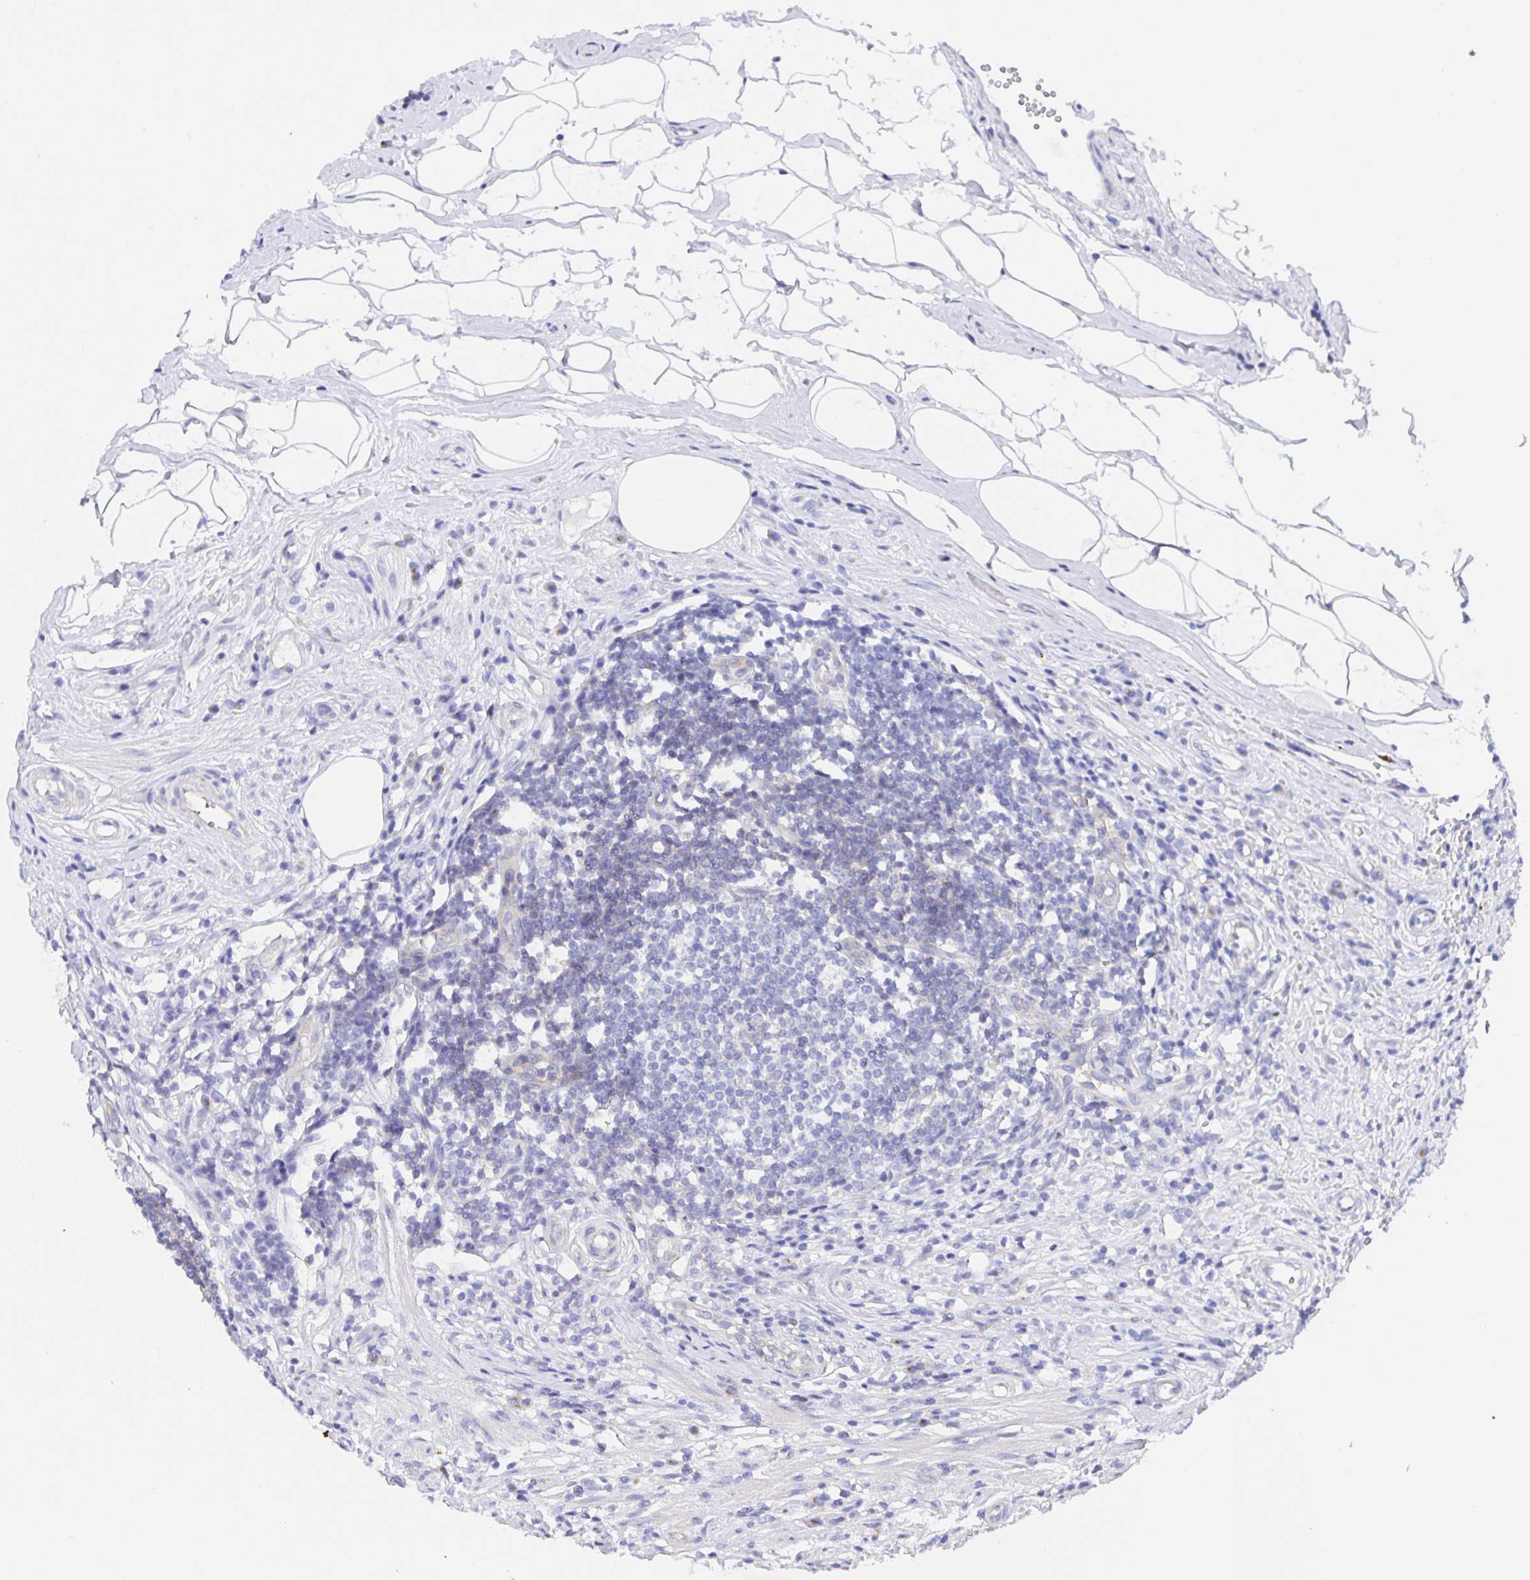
{"staining": {"intensity": "strong", "quantity": ">75%", "location": "cytoplasmic/membranous"}, "tissue": "appendix", "cell_type": "Glandular cells", "image_type": "normal", "snomed": [{"axis": "morphology", "description": "Normal tissue, NOS"}, {"axis": "topography", "description": "Appendix"}], "caption": "Protein expression by IHC demonstrates strong cytoplasmic/membranous positivity in approximately >75% of glandular cells in unremarkable appendix.", "gene": "GOLGA1", "patient": {"sex": "female", "age": 56}}